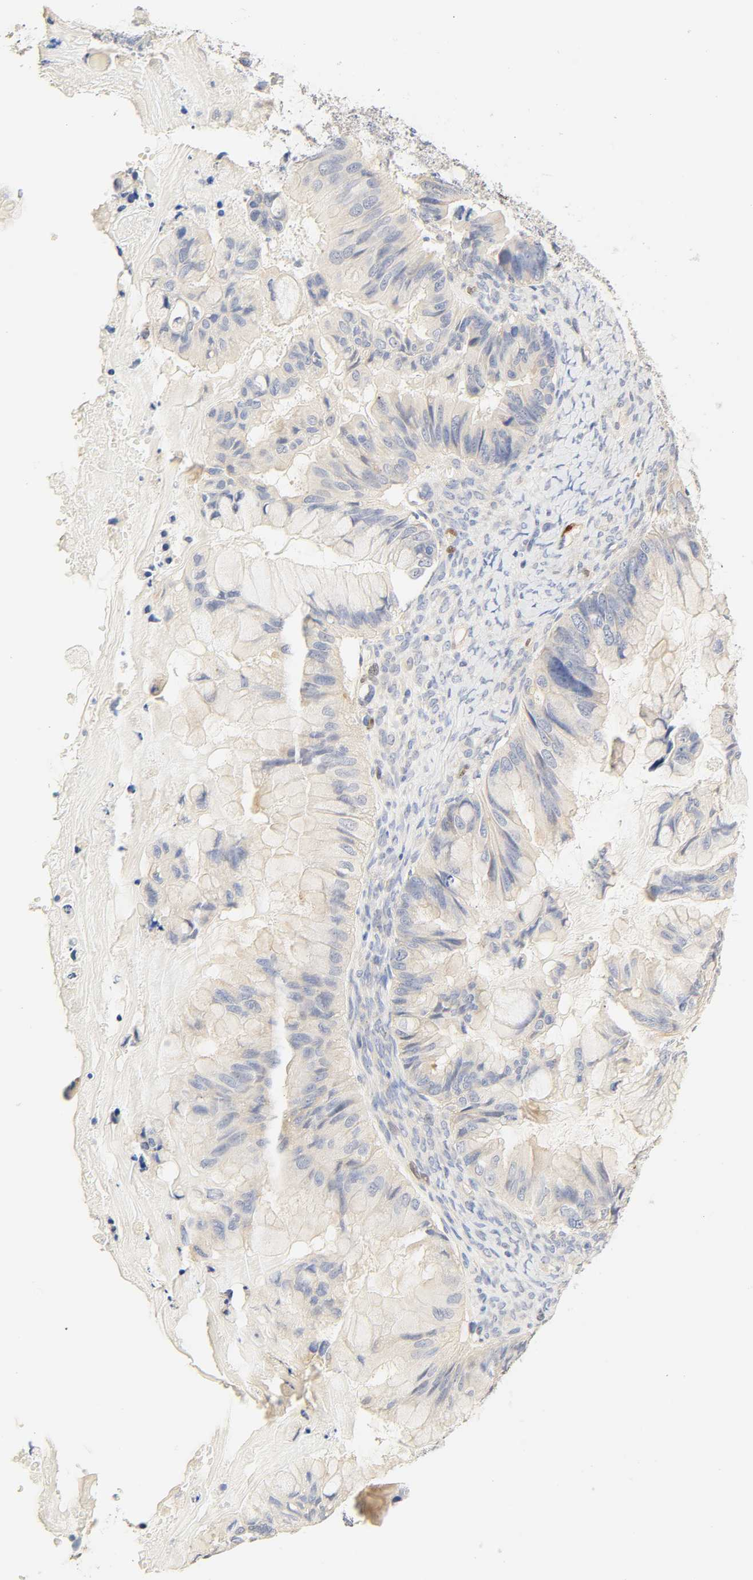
{"staining": {"intensity": "negative", "quantity": "none", "location": "none"}, "tissue": "ovarian cancer", "cell_type": "Tumor cells", "image_type": "cancer", "snomed": [{"axis": "morphology", "description": "Cystadenocarcinoma, mucinous, NOS"}, {"axis": "topography", "description": "Ovary"}], "caption": "A histopathology image of ovarian mucinous cystadenocarcinoma stained for a protein reveals no brown staining in tumor cells.", "gene": "BORCS8-MEF2B", "patient": {"sex": "female", "age": 36}}